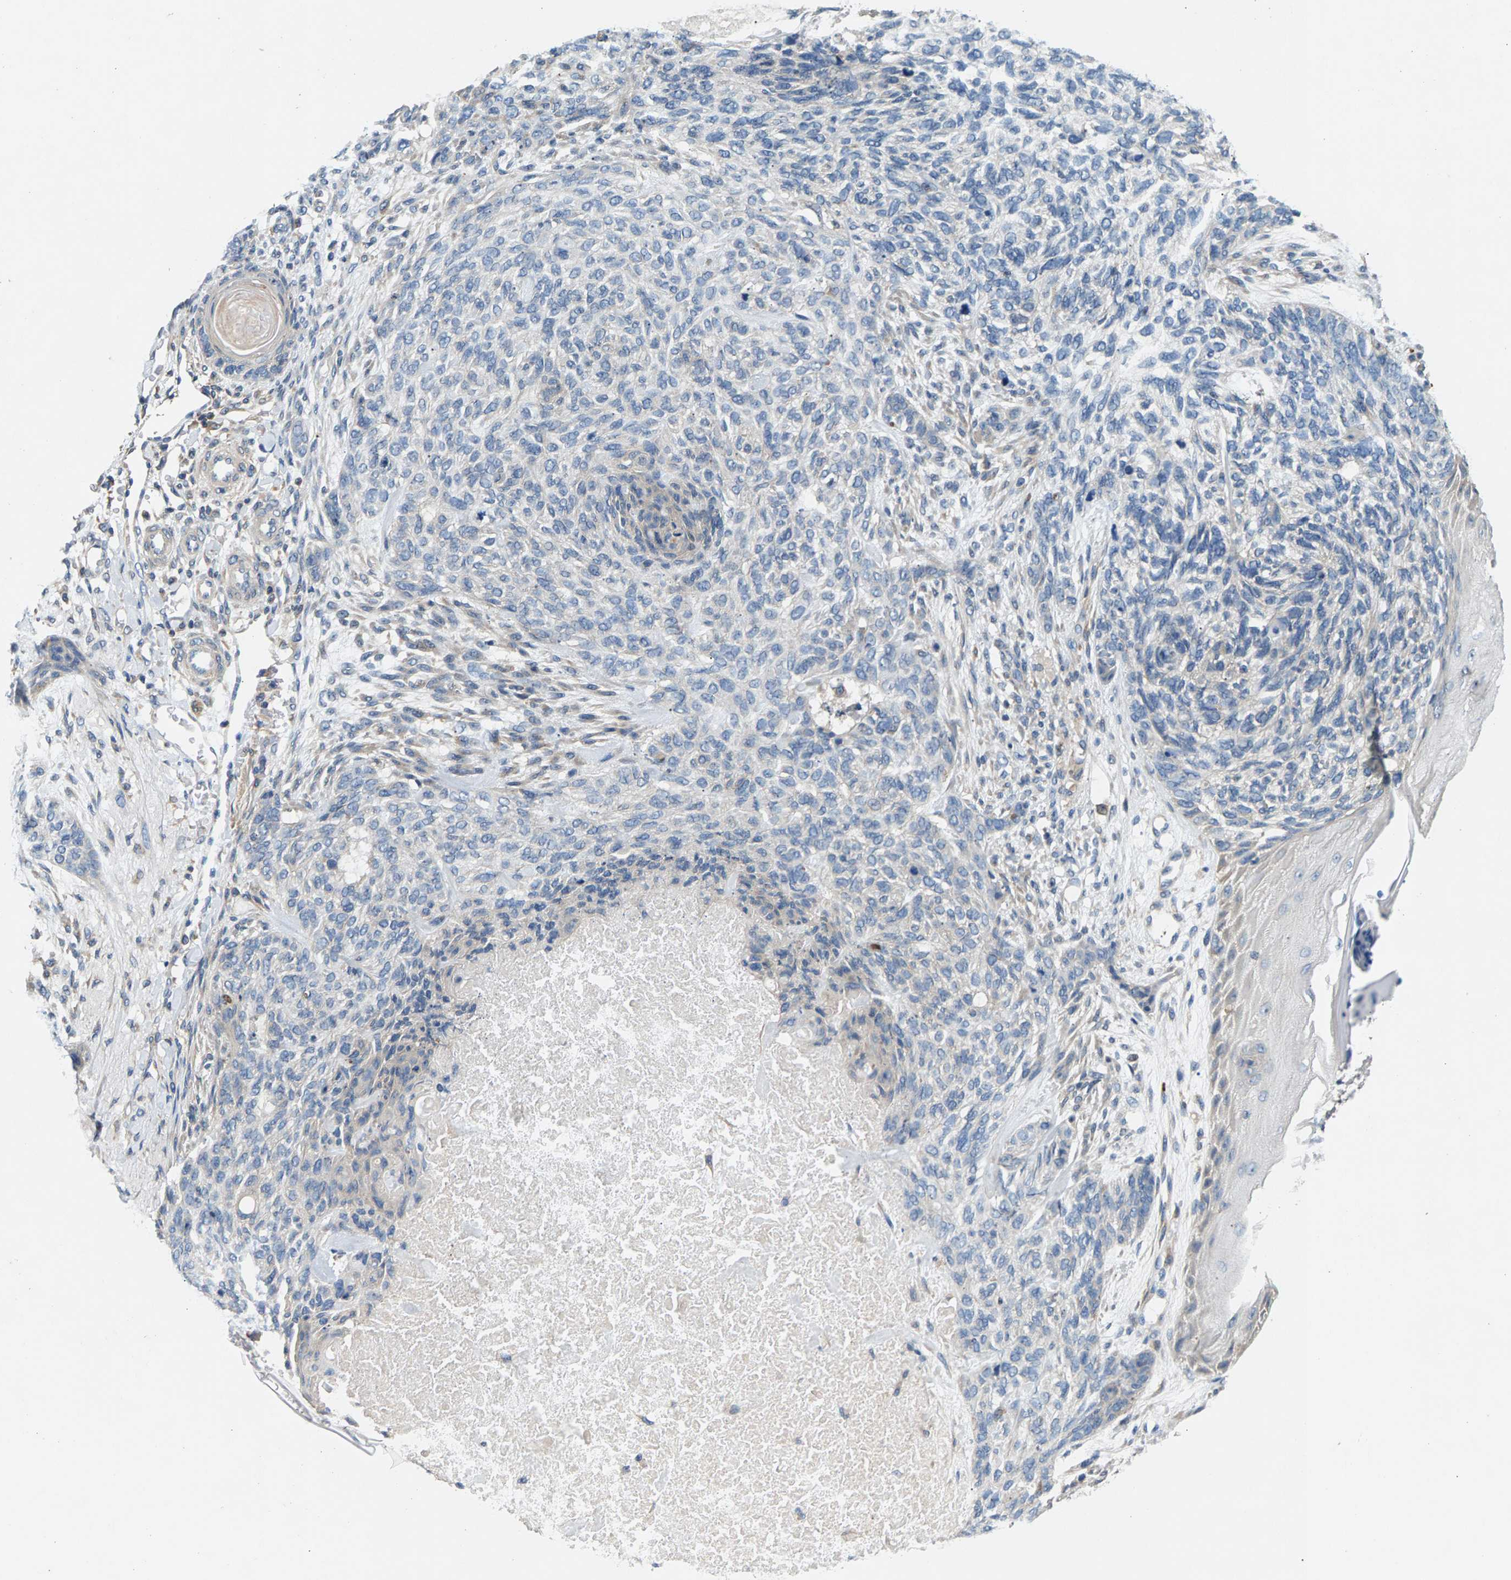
{"staining": {"intensity": "negative", "quantity": "none", "location": "none"}, "tissue": "skin cancer", "cell_type": "Tumor cells", "image_type": "cancer", "snomed": [{"axis": "morphology", "description": "Basal cell carcinoma"}, {"axis": "topography", "description": "Skin"}], "caption": "Skin cancer was stained to show a protein in brown. There is no significant positivity in tumor cells.", "gene": "NT5C", "patient": {"sex": "male", "age": 55}}